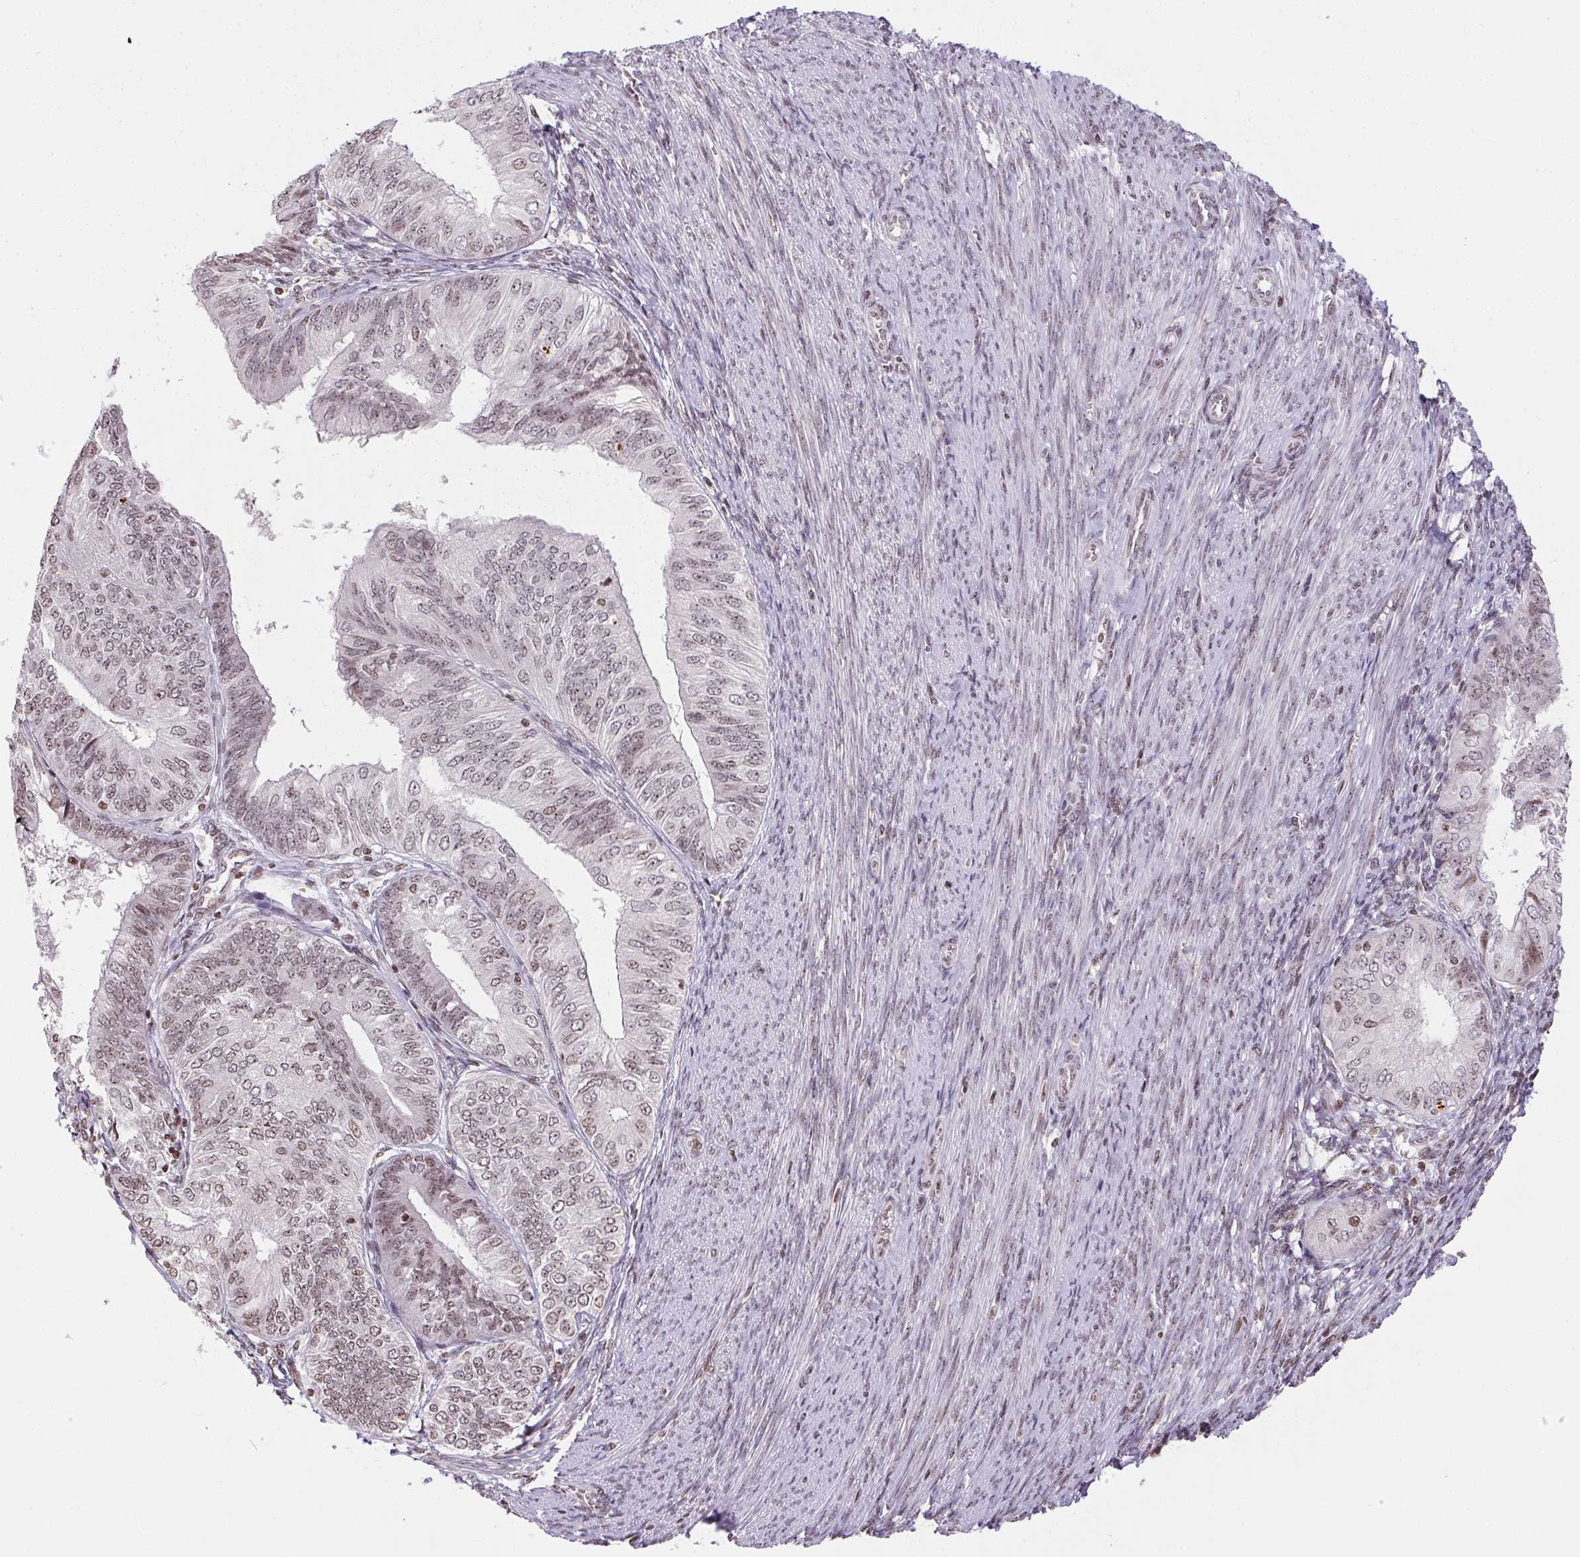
{"staining": {"intensity": "weak", "quantity": ">75%", "location": "nuclear"}, "tissue": "endometrial cancer", "cell_type": "Tumor cells", "image_type": "cancer", "snomed": [{"axis": "morphology", "description": "Adenocarcinoma, NOS"}, {"axis": "topography", "description": "Endometrium"}], "caption": "Brown immunohistochemical staining in endometrial adenocarcinoma reveals weak nuclear positivity in approximately >75% of tumor cells.", "gene": "RNF181", "patient": {"sex": "female", "age": 58}}